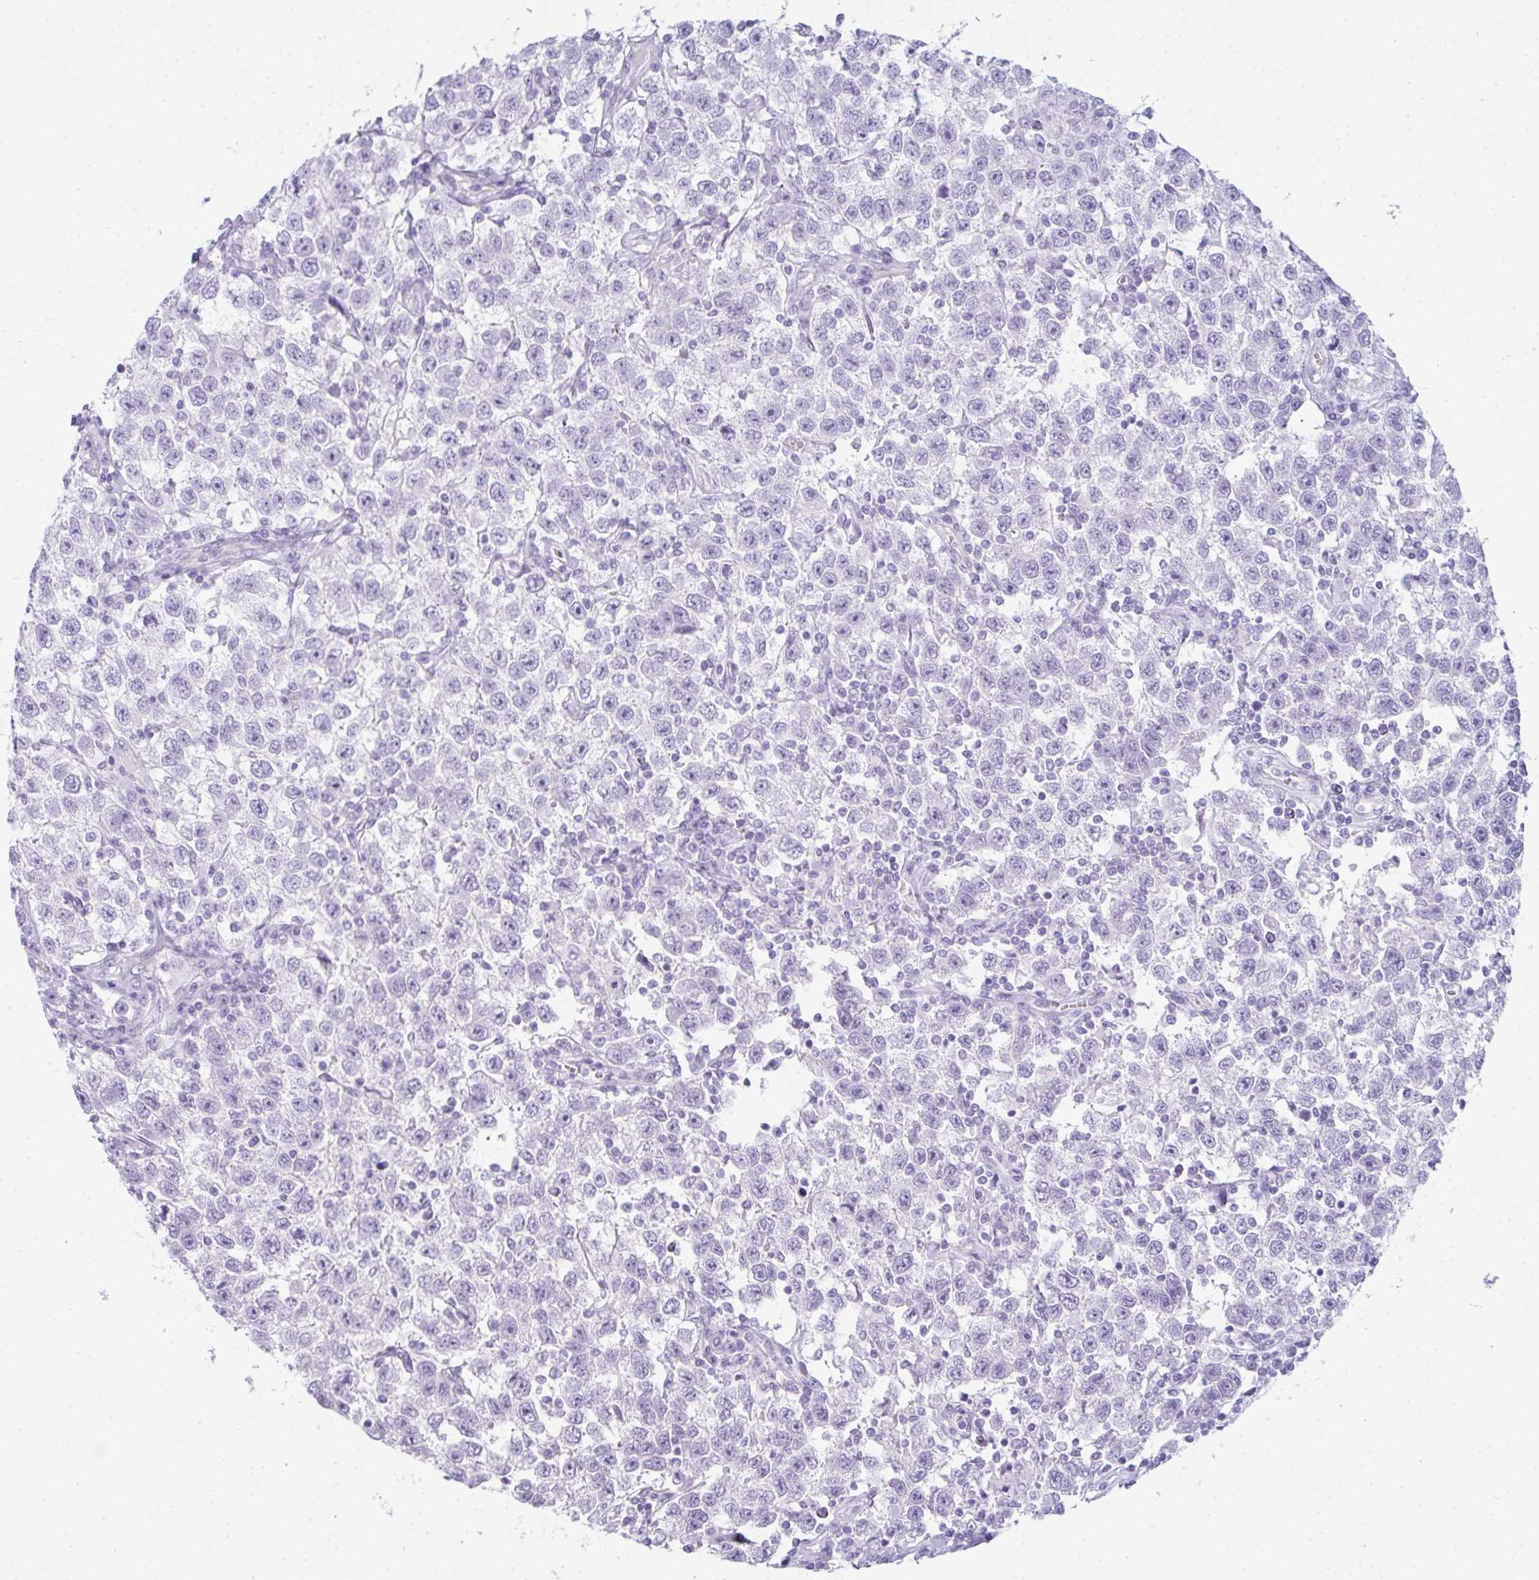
{"staining": {"intensity": "negative", "quantity": "none", "location": "none"}, "tissue": "testis cancer", "cell_type": "Tumor cells", "image_type": "cancer", "snomed": [{"axis": "morphology", "description": "Seminoma, NOS"}, {"axis": "topography", "description": "Testis"}], "caption": "Tumor cells show no significant protein positivity in testis cancer.", "gene": "RASL10A", "patient": {"sex": "male", "age": 41}}